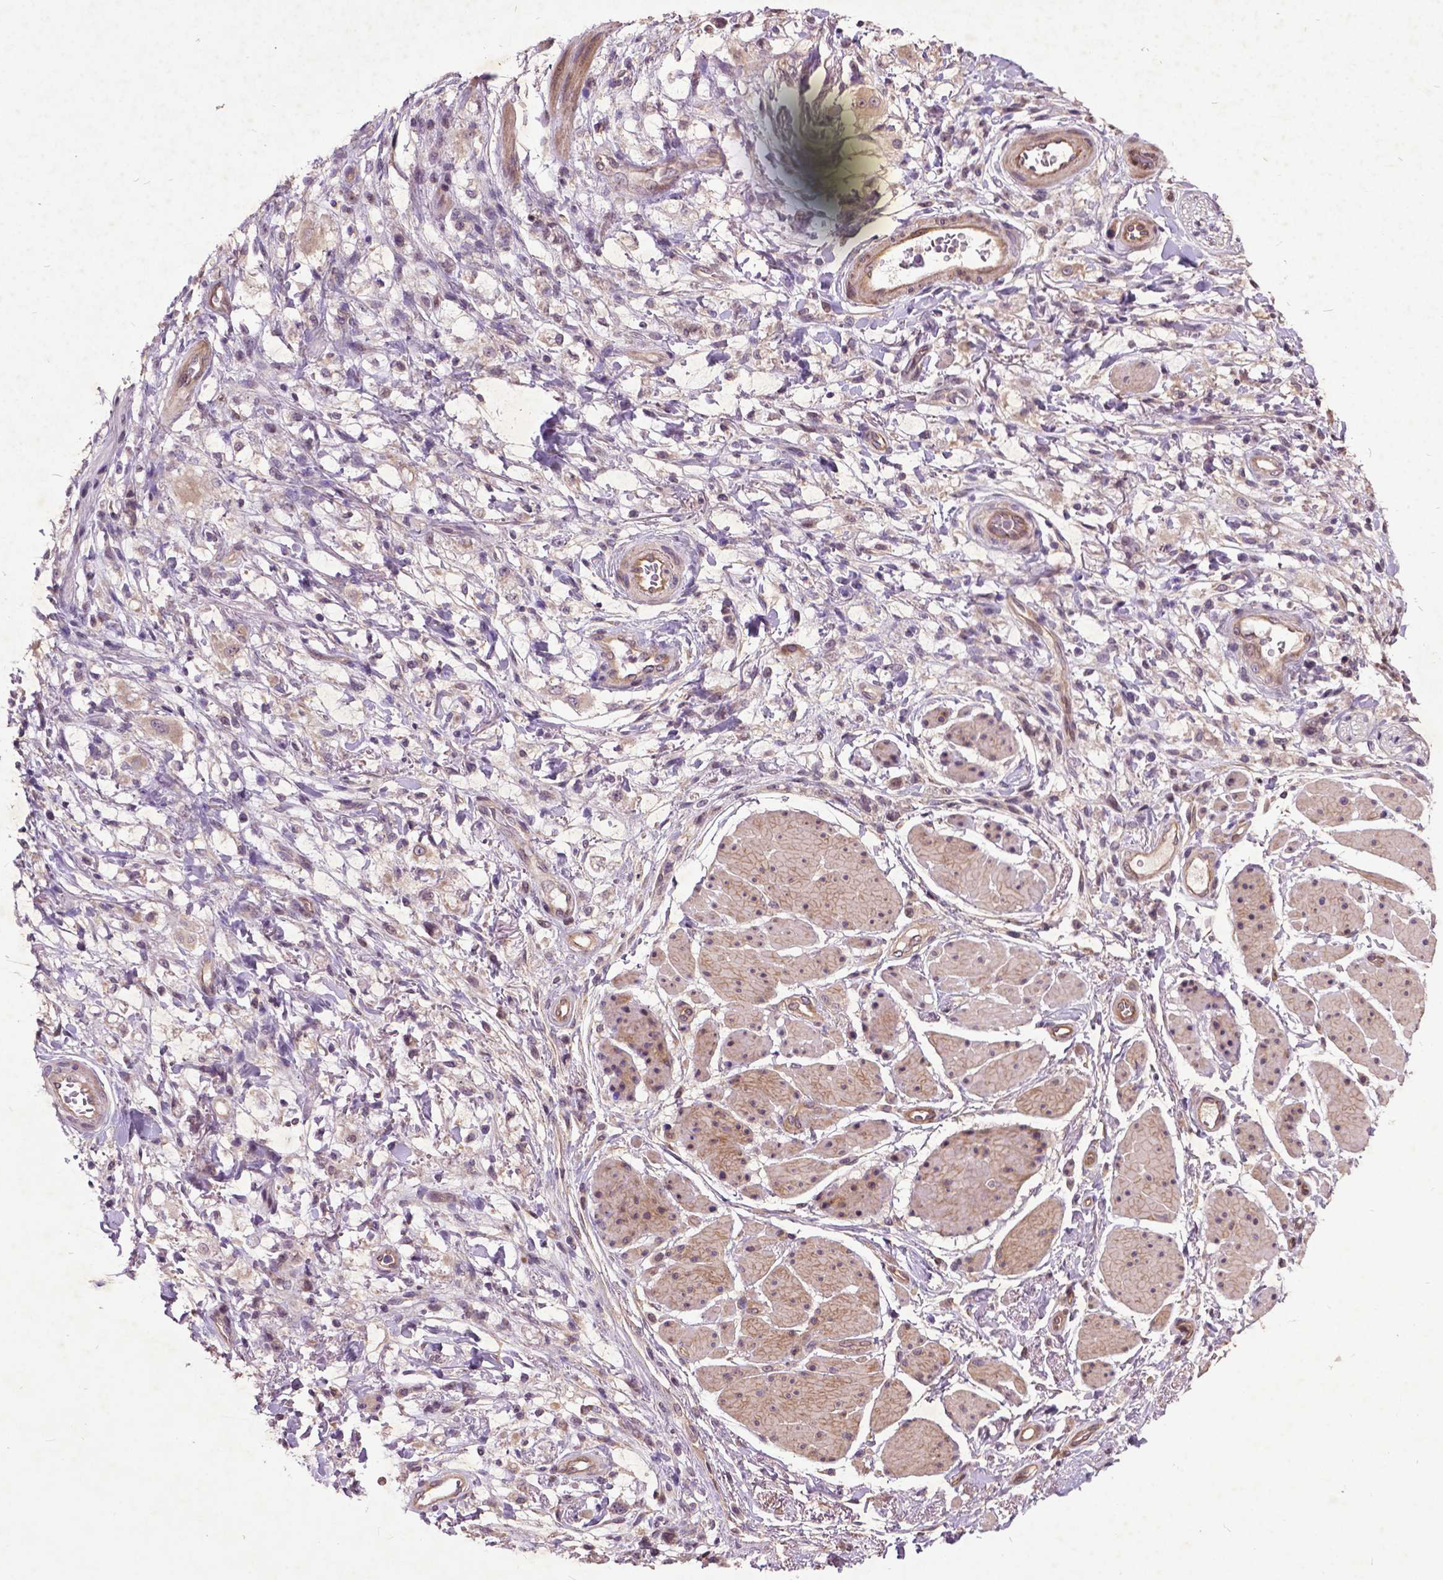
{"staining": {"intensity": "negative", "quantity": "none", "location": "none"}, "tissue": "stomach cancer", "cell_type": "Tumor cells", "image_type": "cancer", "snomed": [{"axis": "morphology", "description": "Adenocarcinoma, NOS"}, {"axis": "topography", "description": "Stomach"}], "caption": "This is an immunohistochemistry (IHC) image of stomach cancer (adenocarcinoma). There is no positivity in tumor cells.", "gene": "AP1S3", "patient": {"sex": "female", "age": 60}}